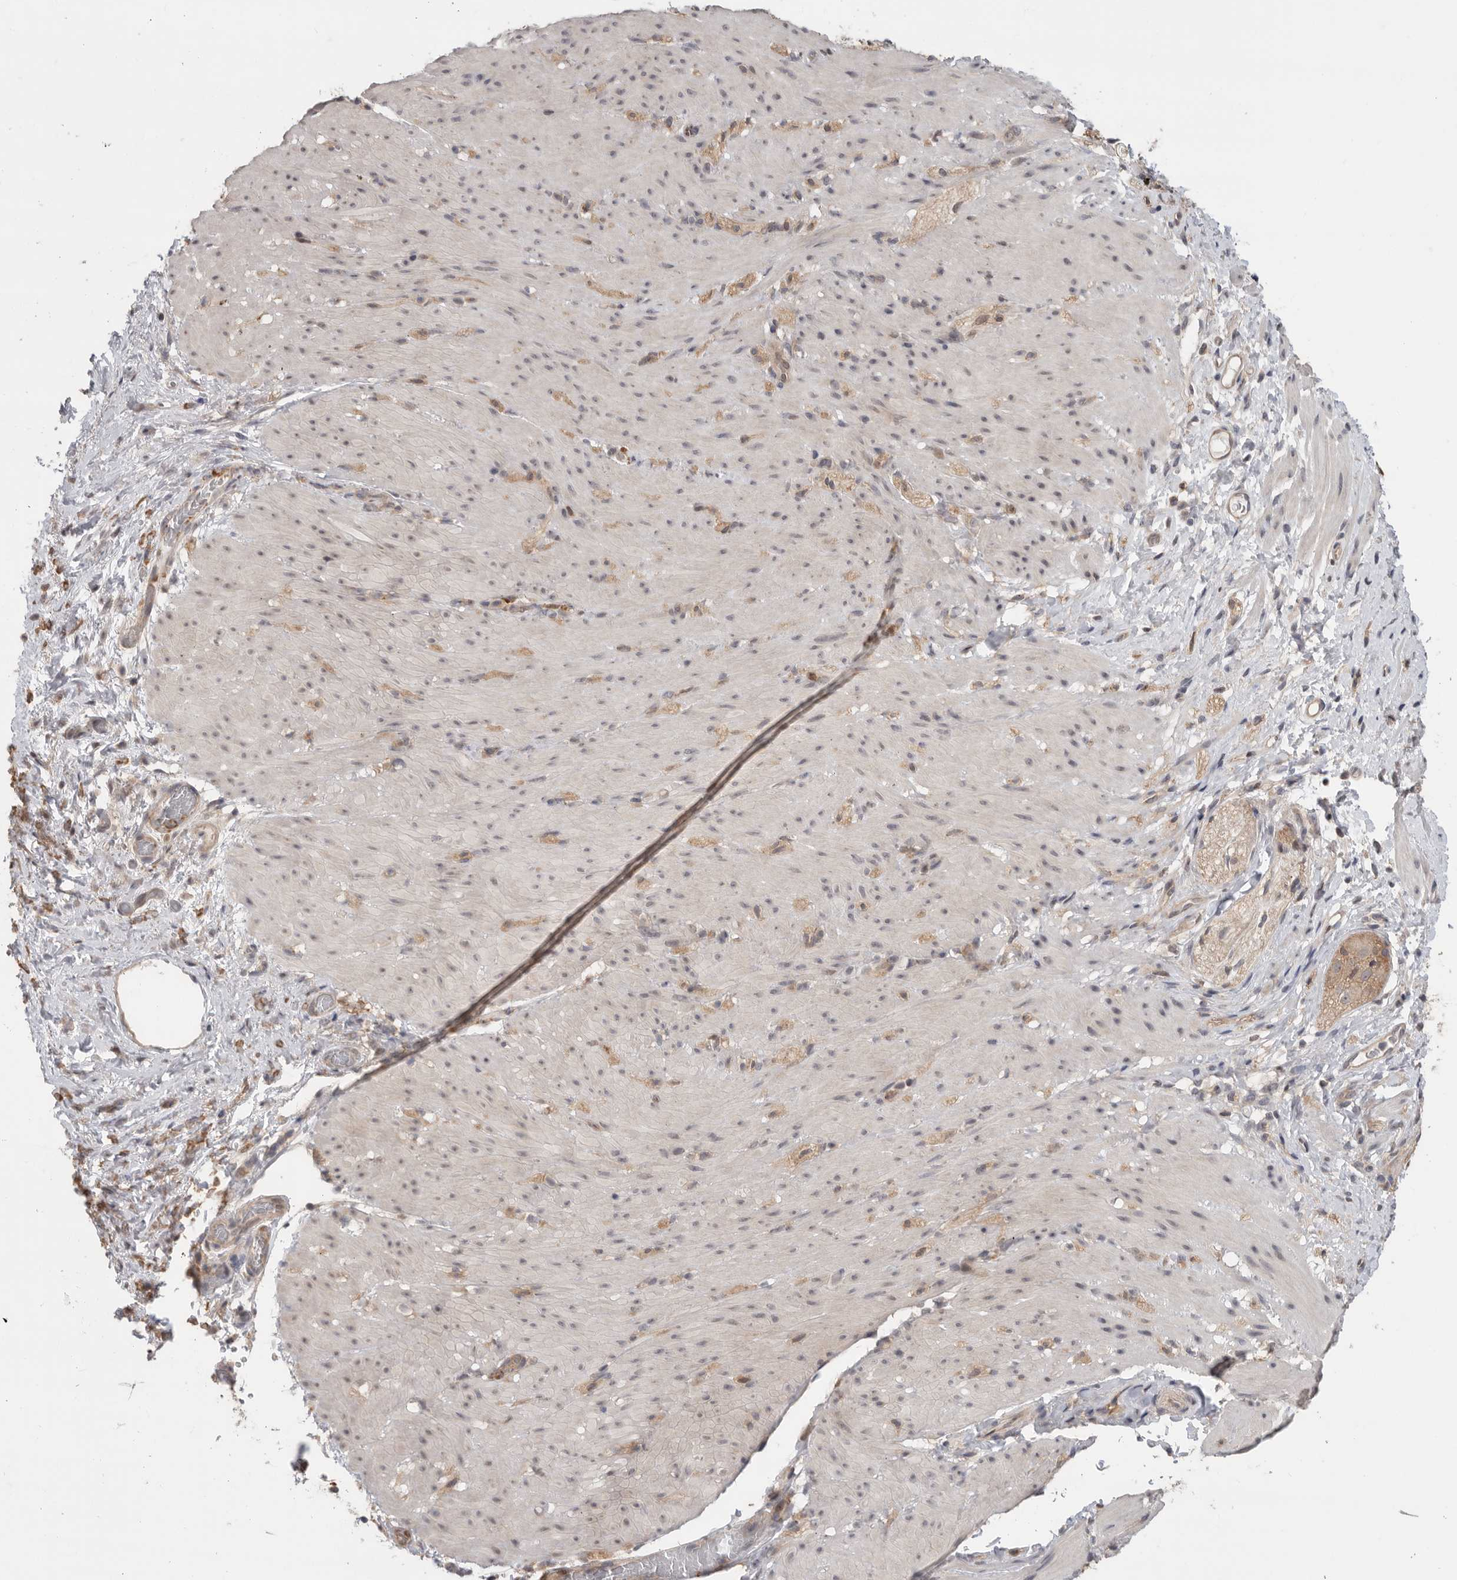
{"staining": {"intensity": "moderate", "quantity": "<25%", "location": "cytoplasmic/membranous"}, "tissue": "smooth muscle", "cell_type": "Smooth muscle cells", "image_type": "normal", "snomed": [{"axis": "morphology", "description": "Normal tissue, NOS"}, {"axis": "topography", "description": "Smooth muscle"}, {"axis": "topography", "description": "Small intestine"}], "caption": "Brown immunohistochemical staining in benign human smooth muscle exhibits moderate cytoplasmic/membranous staining in about <25% of smooth muscle cells.", "gene": "KLK5", "patient": {"sex": "female", "age": 84}}